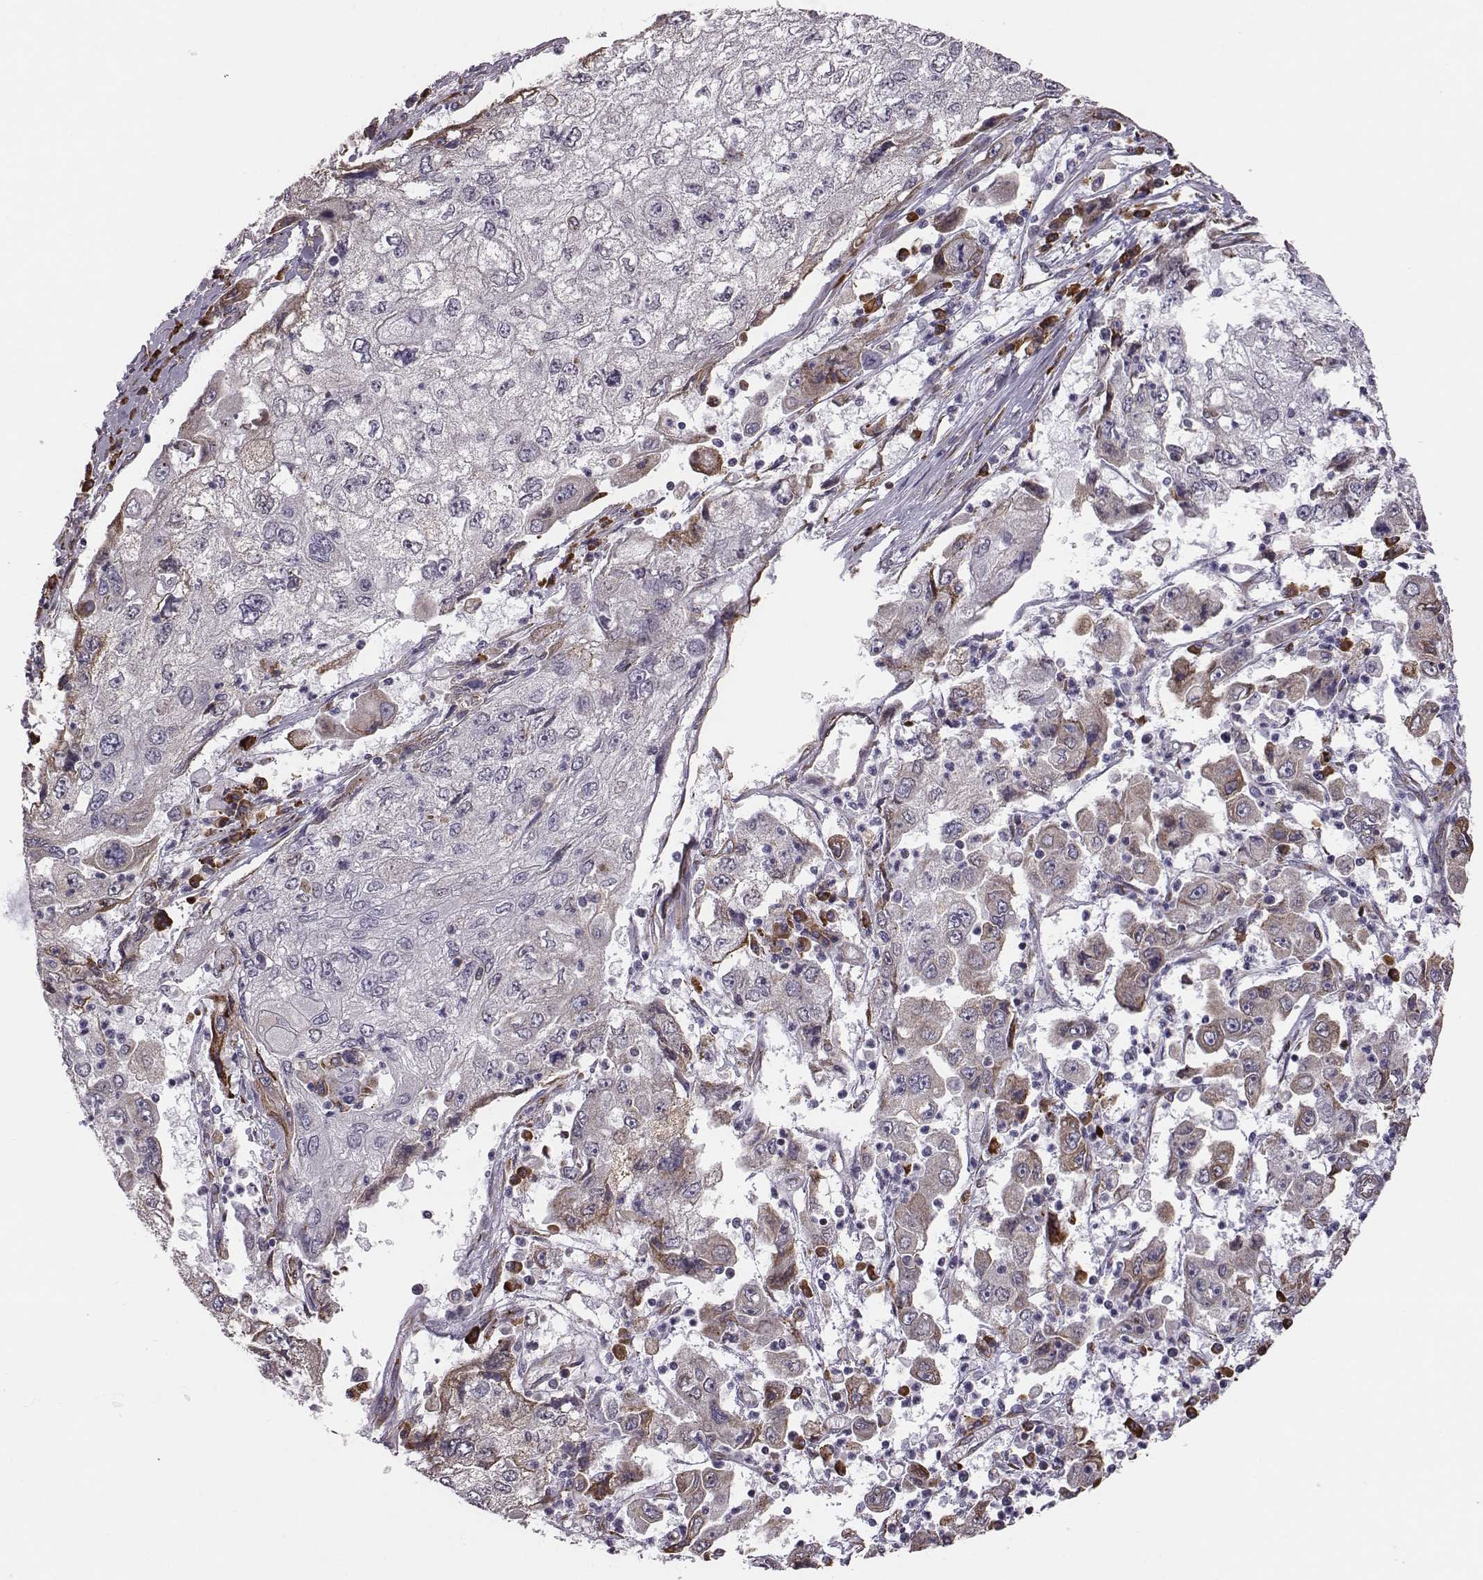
{"staining": {"intensity": "moderate", "quantity": "<25%", "location": "cytoplasmic/membranous"}, "tissue": "cervical cancer", "cell_type": "Tumor cells", "image_type": "cancer", "snomed": [{"axis": "morphology", "description": "Squamous cell carcinoma, NOS"}, {"axis": "topography", "description": "Cervix"}], "caption": "IHC micrograph of human cervical squamous cell carcinoma stained for a protein (brown), which shows low levels of moderate cytoplasmic/membranous staining in about <25% of tumor cells.", "gene": "SELENOI", "patient": {"sex": "female", "age": 36}}